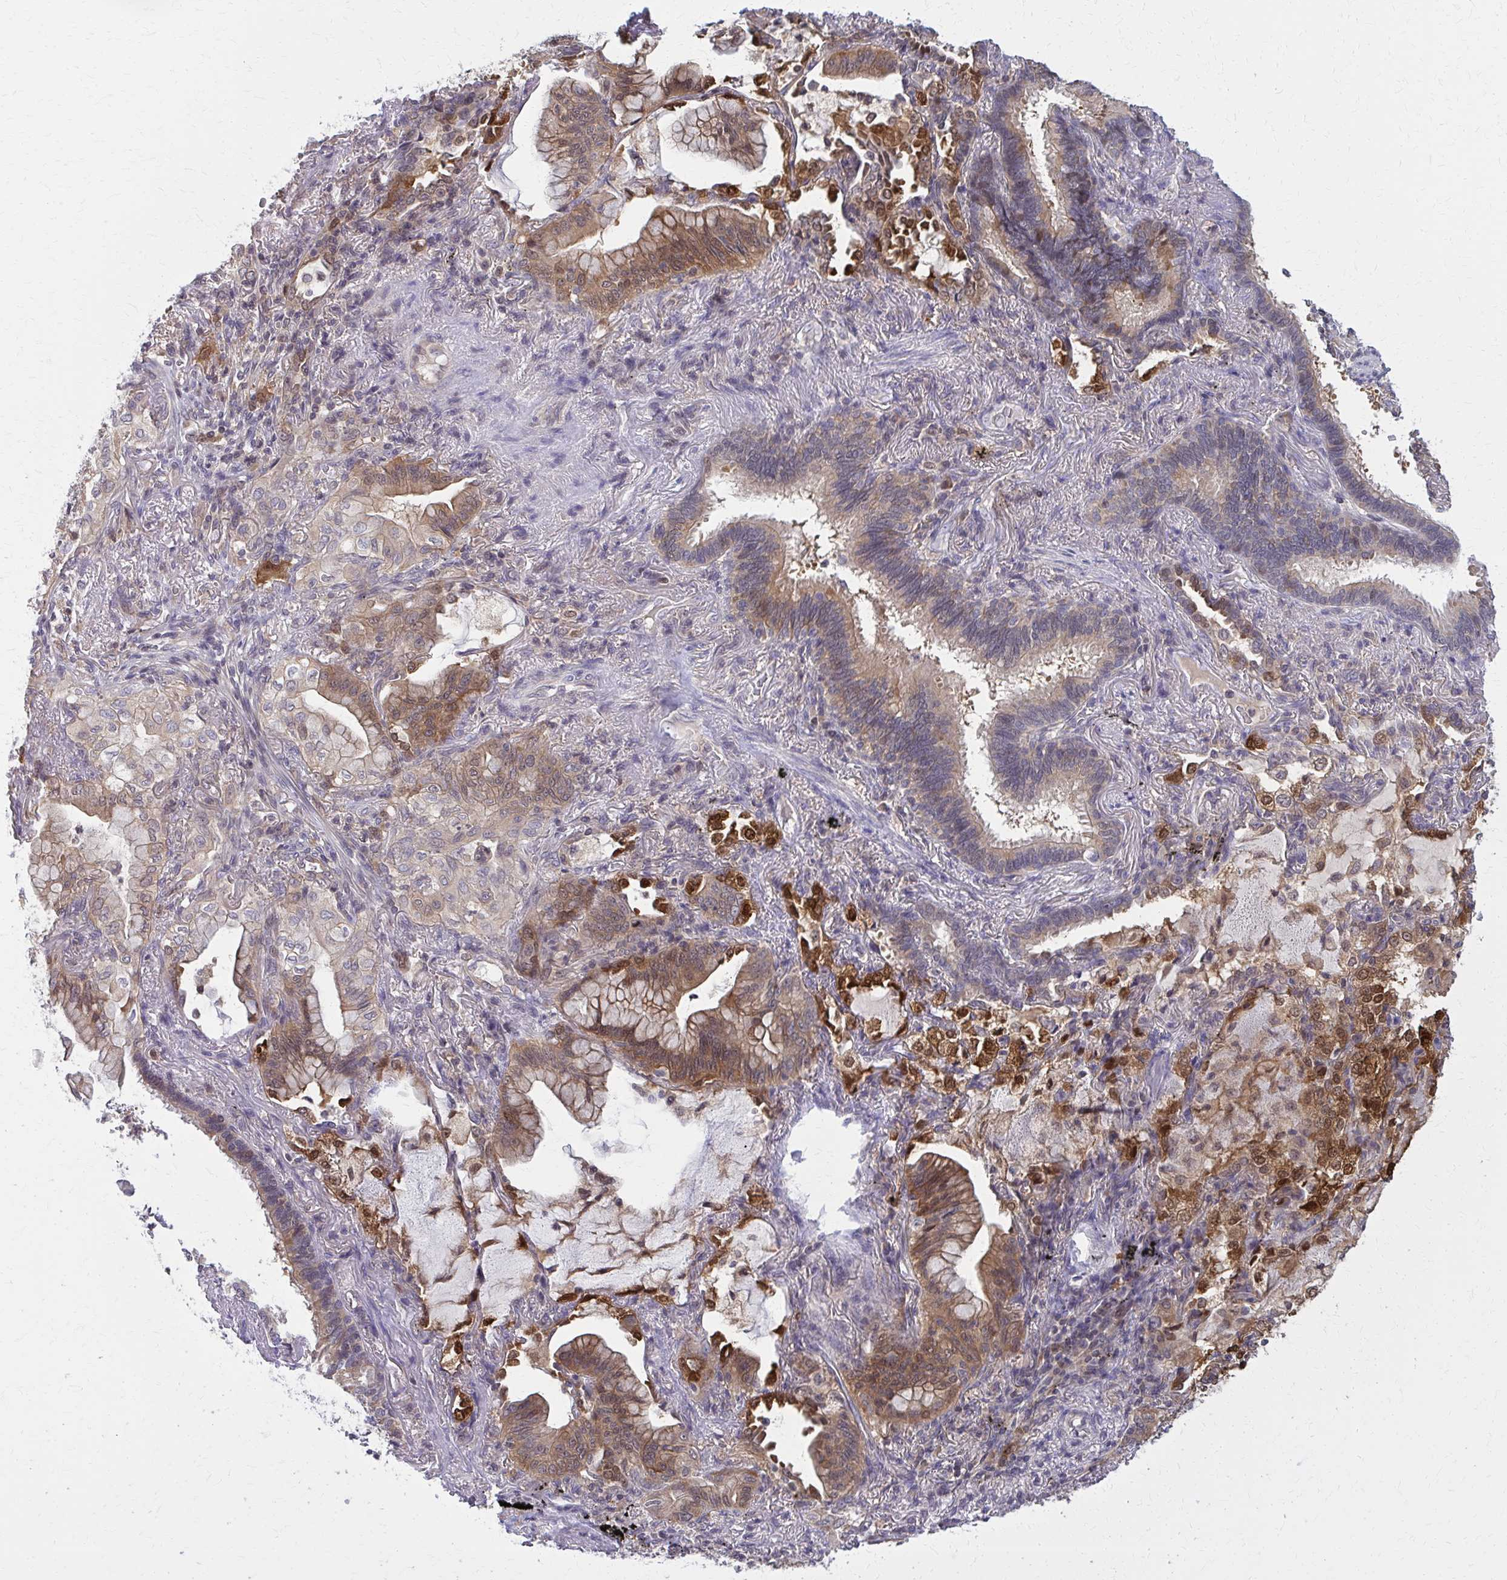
{"staining": {"intensity": "moderate", "quantity": "25%-75%", "location": "cytoplasmic/membranous"}, "tissue": "lung cancer", "cell_type": "Tumor cells", "image_type": "cancer", "snomed": [{"axis": "morphology", "description": "Adenocarcinoma, NOS"}, {"axis": "topography", "description": "Lung"}], "caption": "IHC of human adenocarcinoma (lung) reveals medium levels of moderate cytoplasmic/membranous expression in about 25%-75% of tumor cells.", "gene": "DBI", "patient": {"sex": "male", "age": 77}}